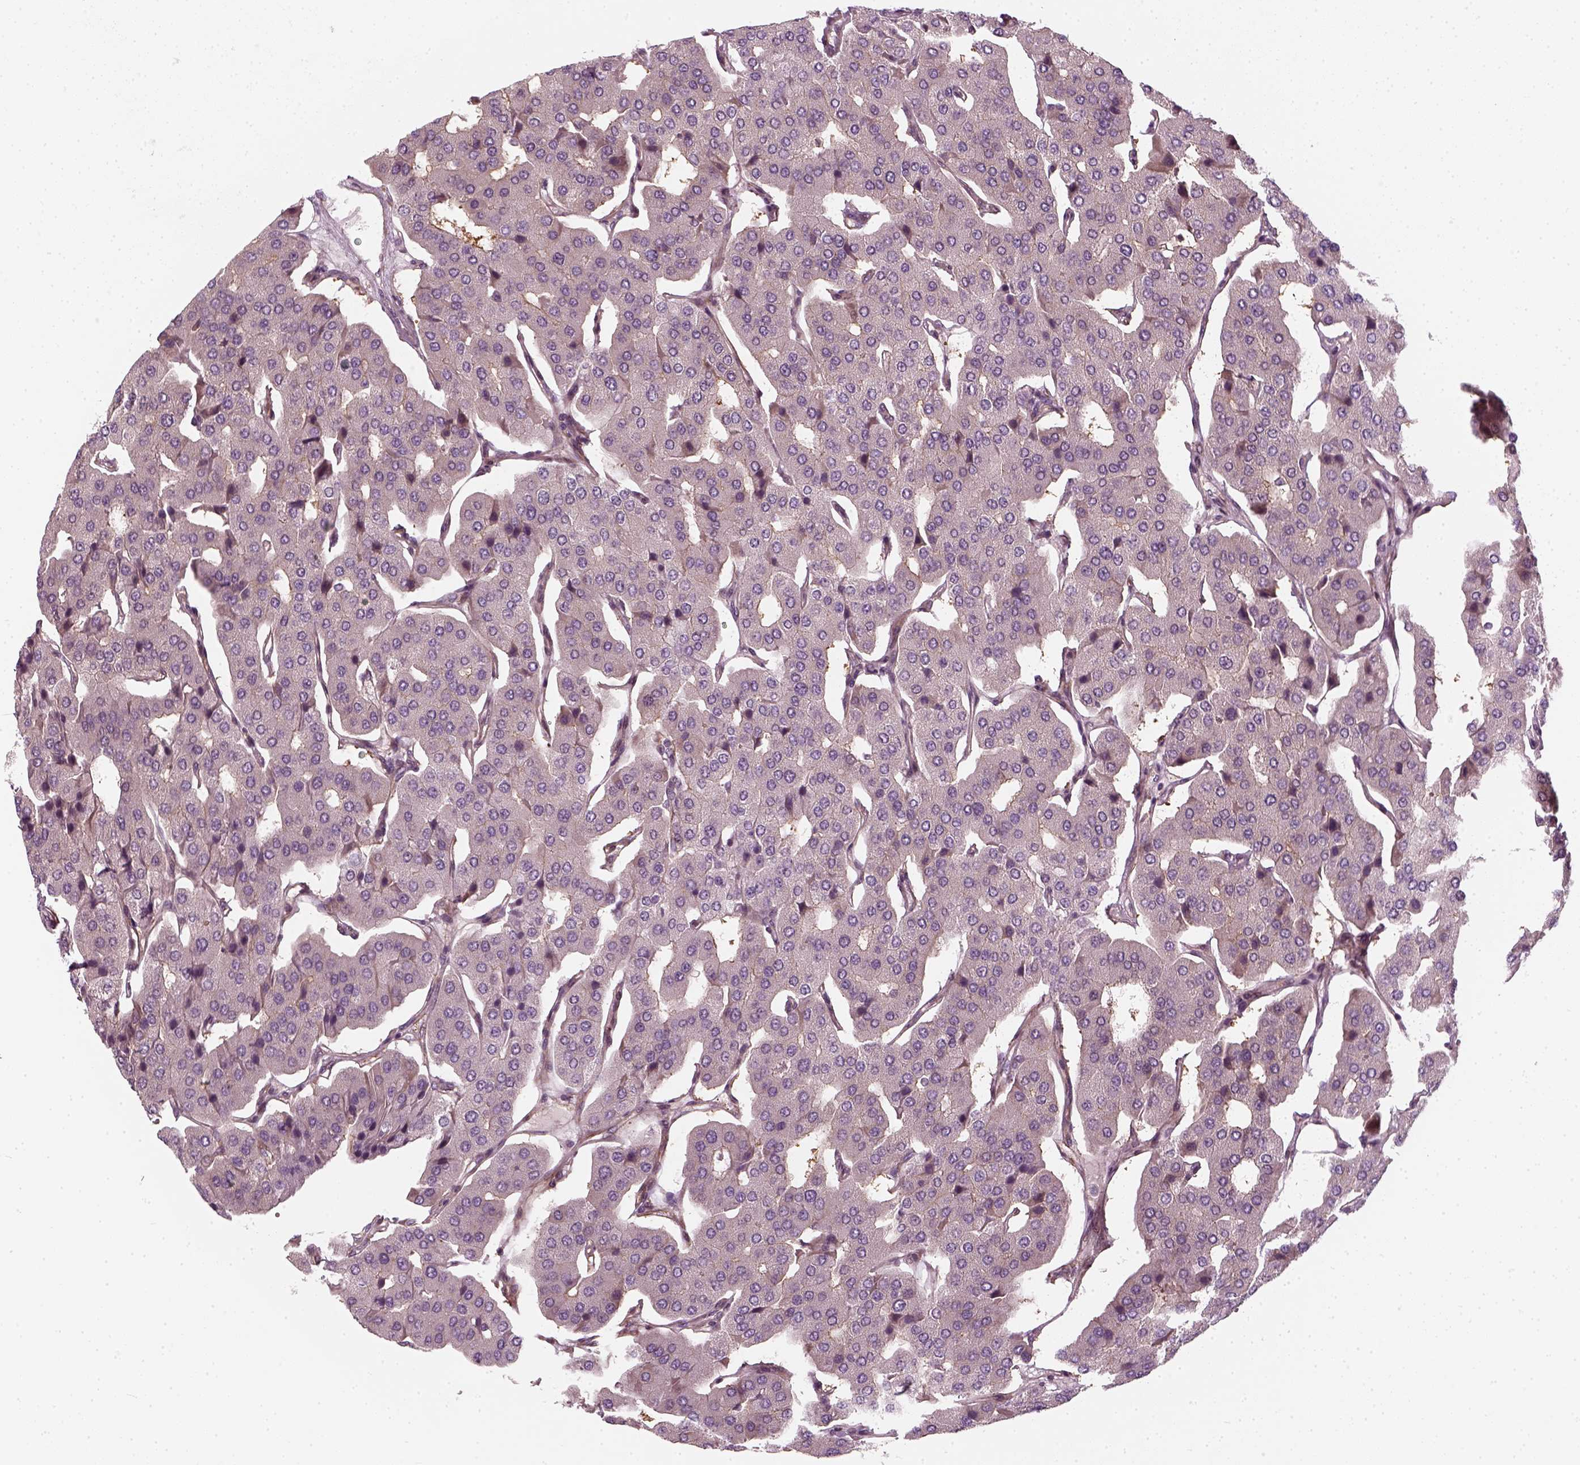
{"staining": {"intensity": "negative", "quantity": "none", "location": "none"}, "tissue": "parathyroid gland", "cell_type": "Glandular cells", "image_type": "normal", "snomed": [{"axis": "morphology", "description": "Normal tissue, NOS"}, {"axis": "morphology", "description": "Adenoma, NOS"}, {"axis": "topography", "description": "Parathyroid gland"}], "caption": "An image of human parathyroid gland is negative for staining in glandular cells.", "gene": "DNASE1L1", "patient": {"sex": "female", "age": 86}}